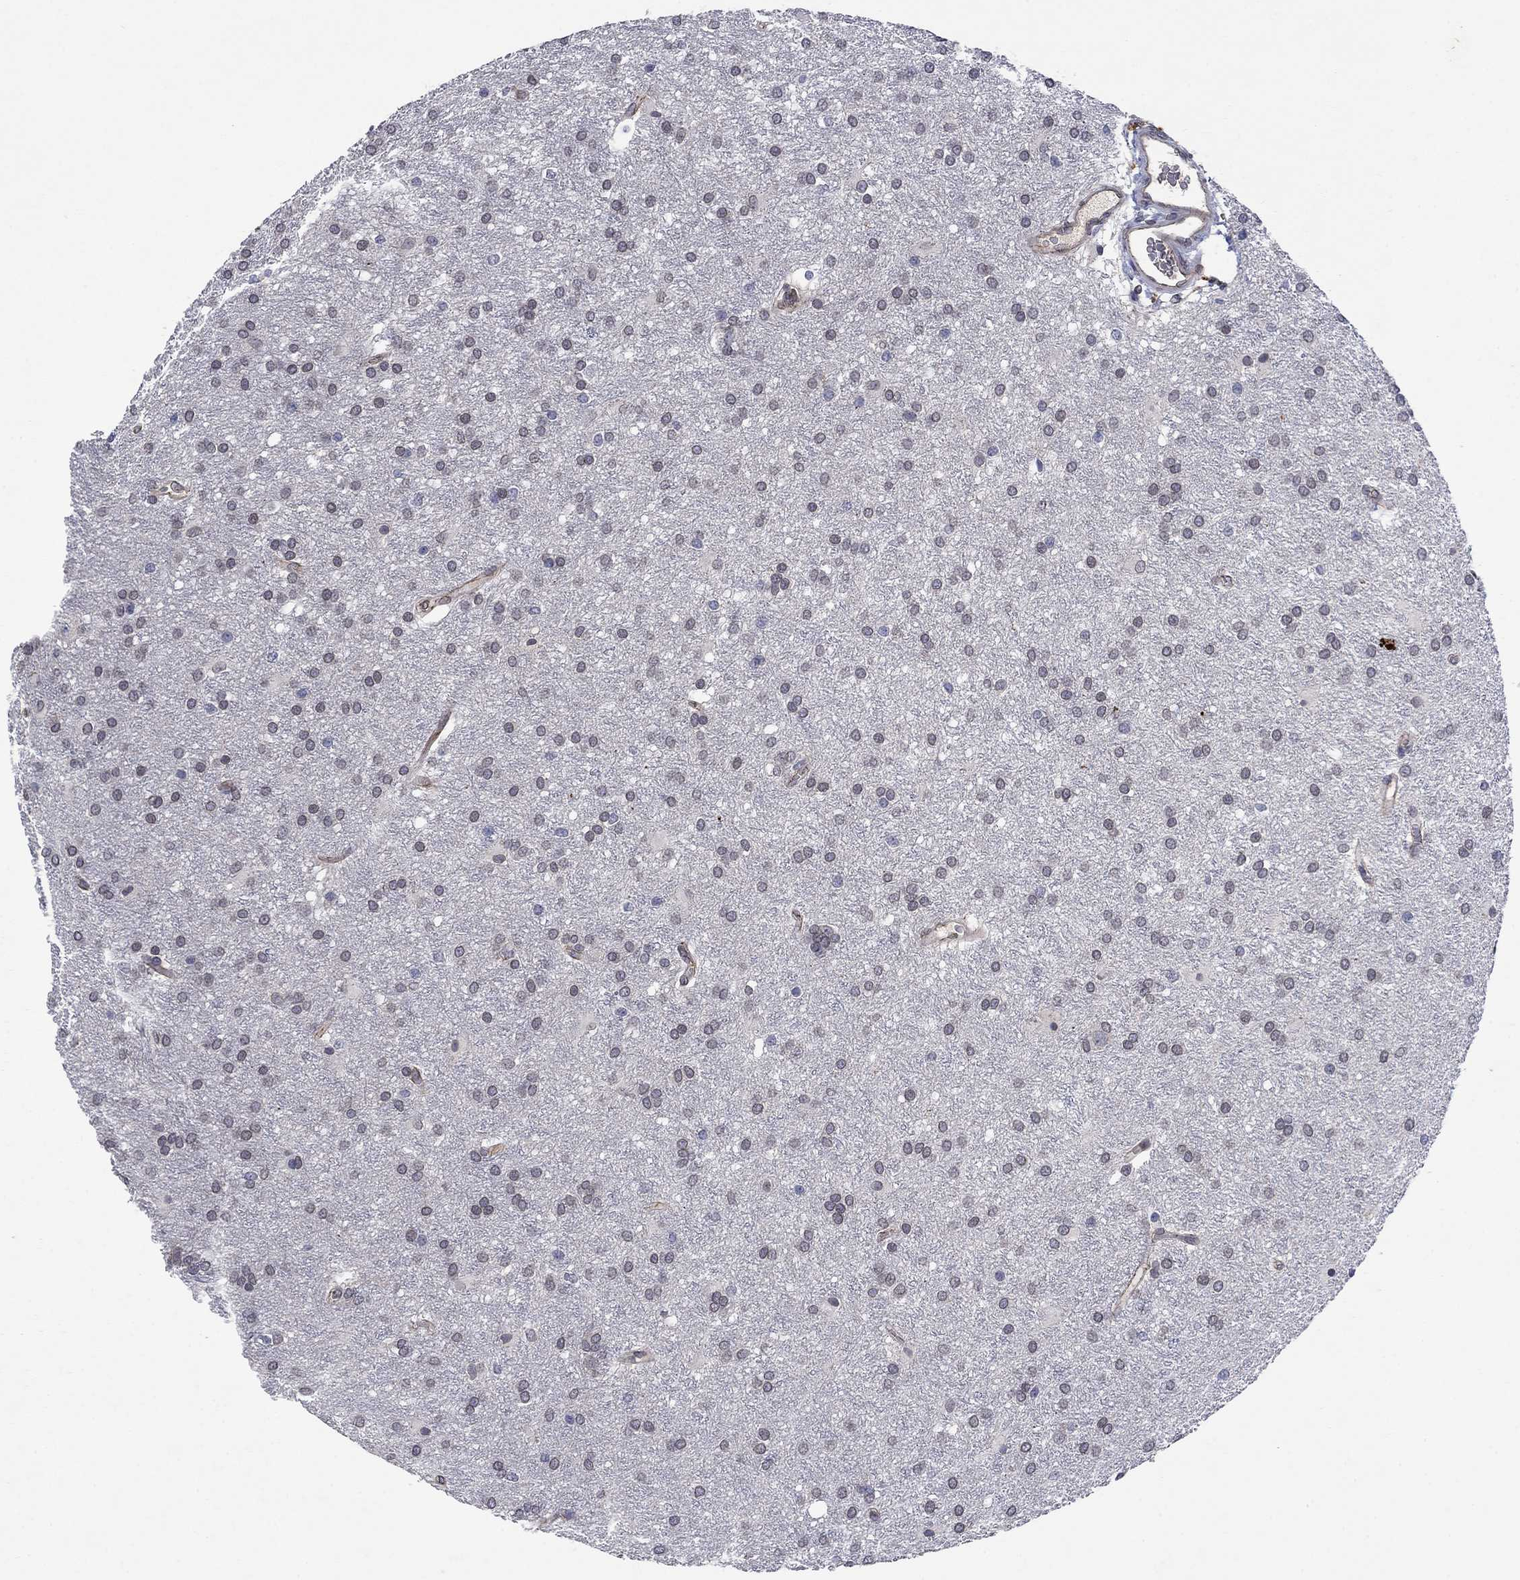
{"staining": {"intensity": "negative", "quantity": "none", "location": "none"}, "tissue": "glioma", "cell_type": "Tumor cells", "image_type": "cancer", "snomed": [{"axis": "morphology", "description": "Glioma, malignant, Low grade"}, {"axis": "topography", "description": "Brain"}], "caption": "Tumor cells show no significant protein staining in malignant glioma (low-grade). (IHC, brightfield microscopy, high magnification).", "gene": "EMC9", "patient": {"sex": "female", "age": 32}}